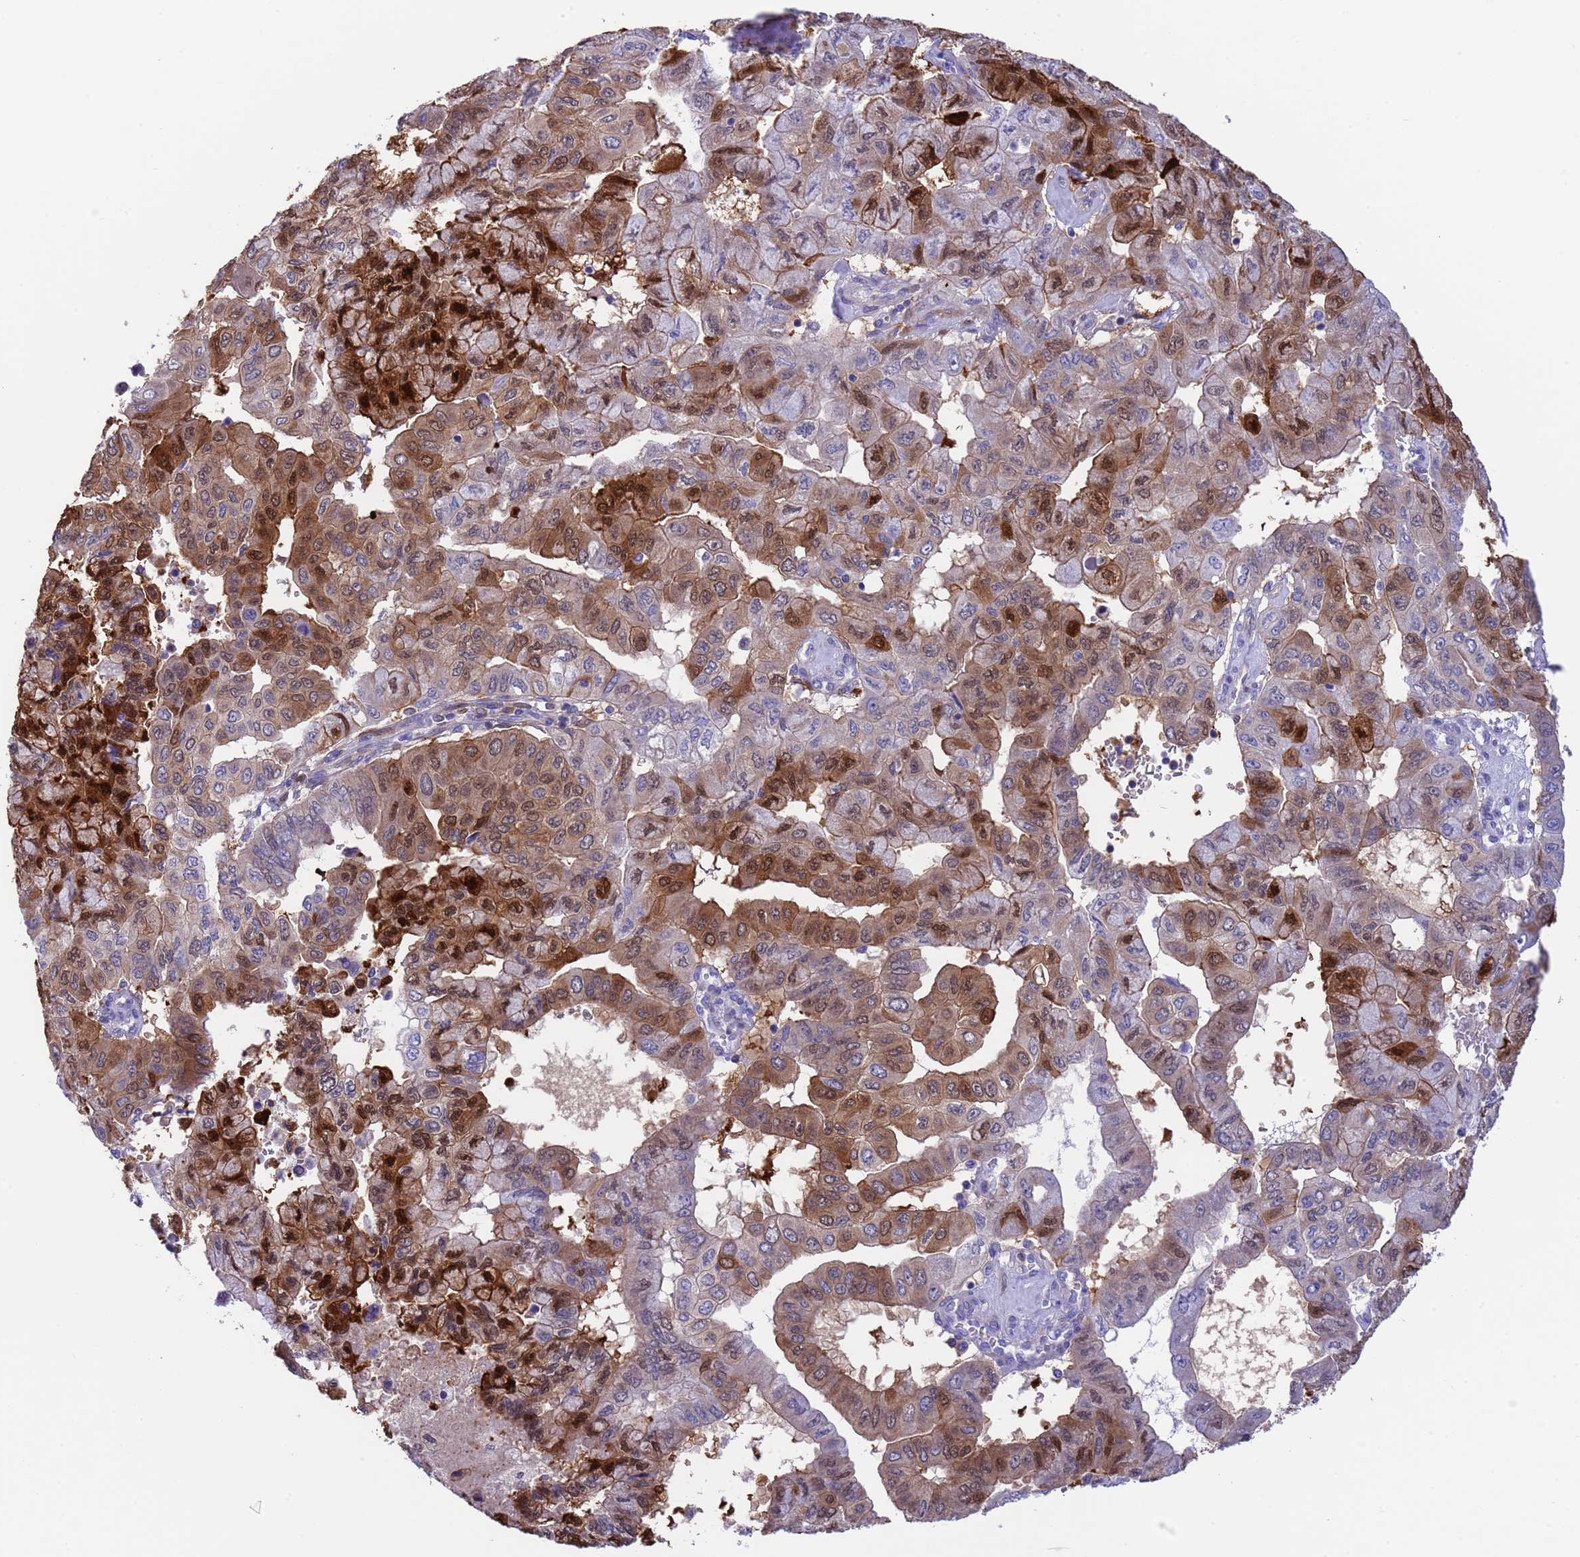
{"staining": {"intensity": "moderate", "quantity": "25%-75%", "location": "cytoplasmic/membranous,nuclear"}, "tissue": "pancreatic cancer", "cell_type": "Tumor cells", "image_type": "cancer", "snomed": [{"axis": "morphology", "description": "Adenocarcinoma, NOS"}, {"axis": "topography", "description": "Pancreas"}], "caption": "Human adenocarcinoma (pancreatic) stained with a brown dye displays moderate cytoplasmic/membranous and nuclear positive staining in approximately 25%-75% of tumor cells.", "gene": "C6orf47", "patient": {"sex": "male", "age": 51}}